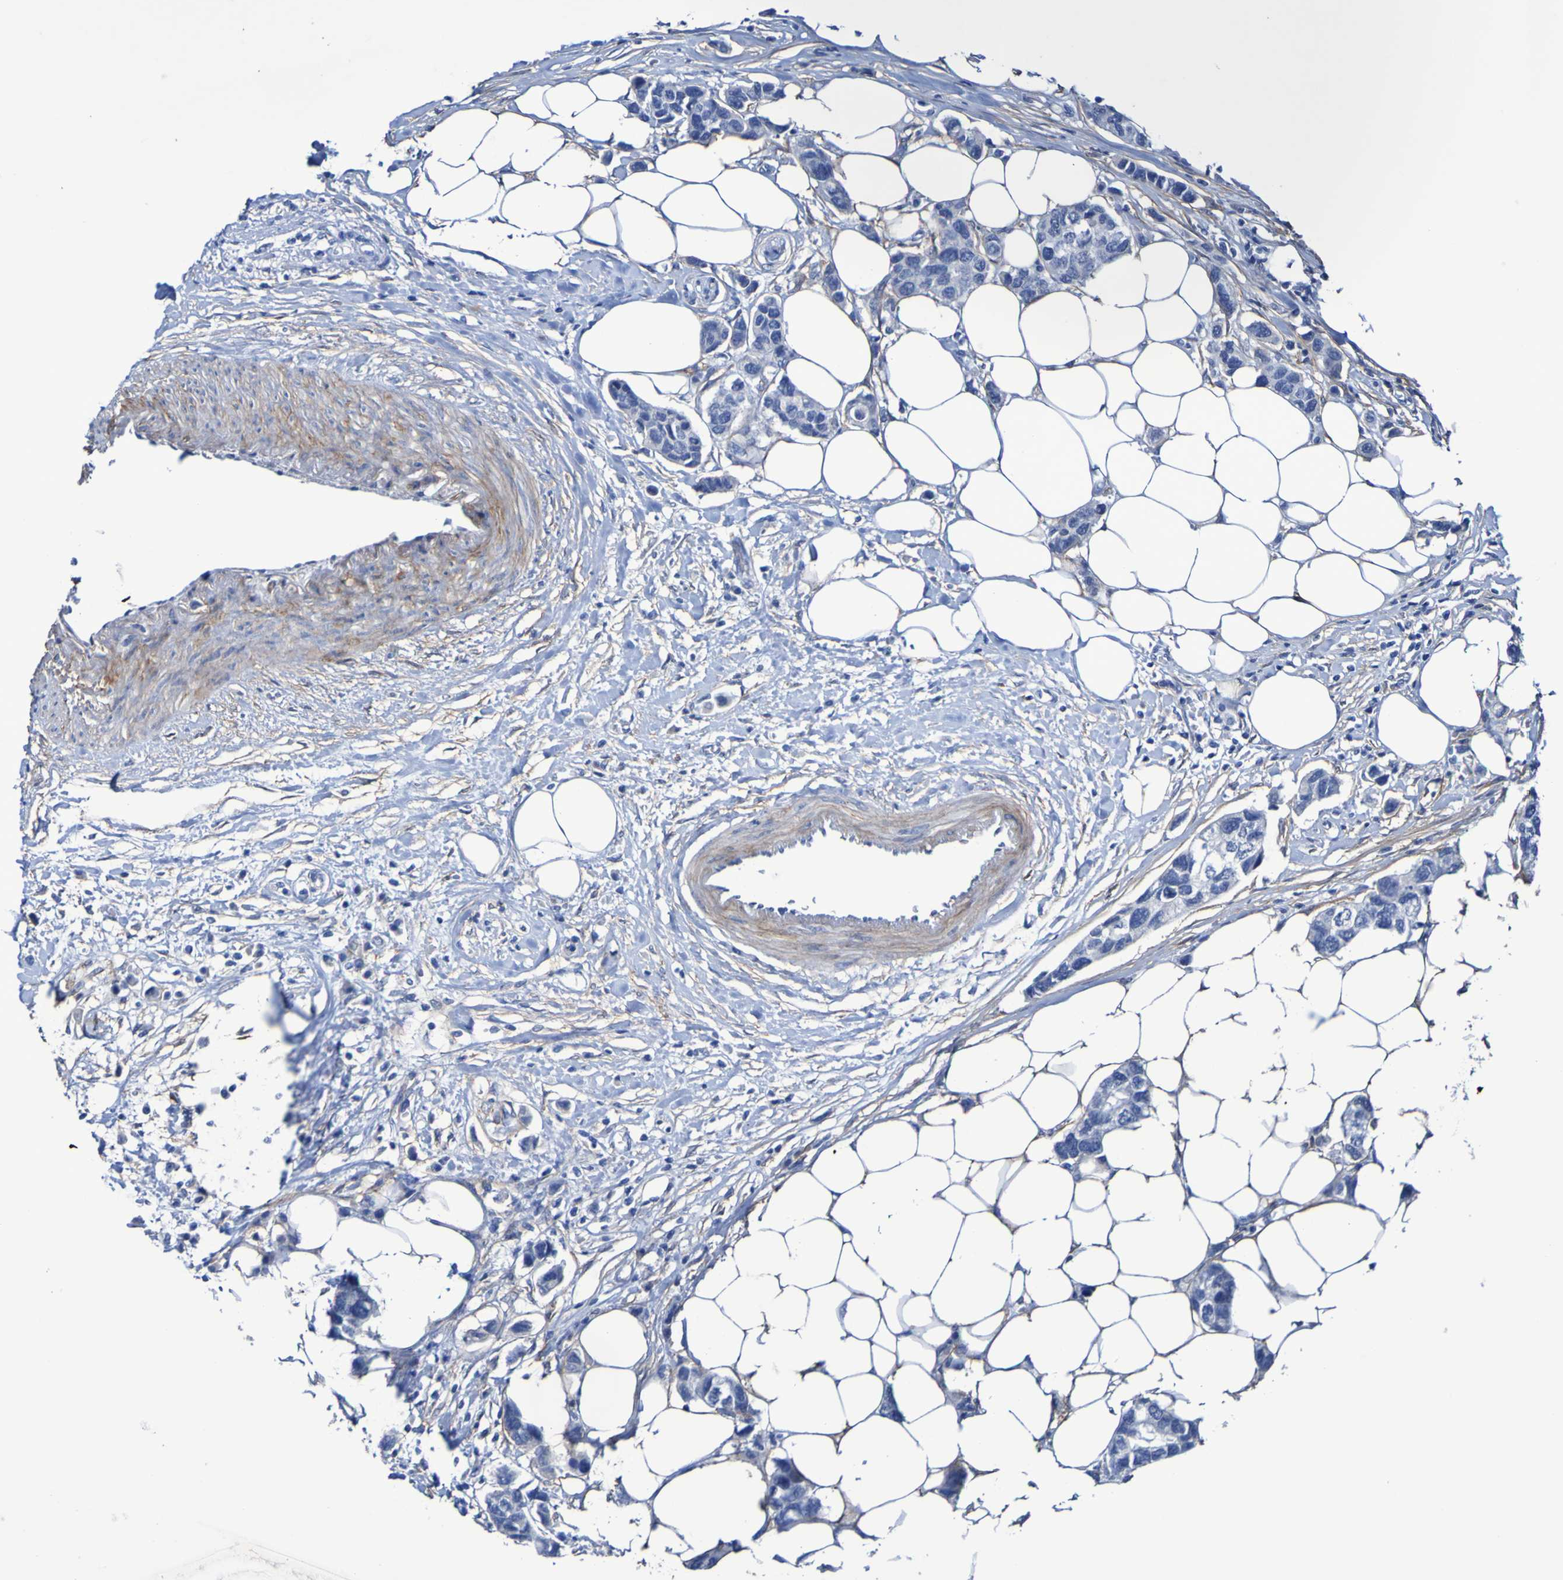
{"staining": {"intensity": "negative", "quantity": "none", "location": "none"}, "tissue": "breast cancer", "cell_type": "Tumor cells", "image_type": "cancer", "snomed": [{"axis": "morphology", "description": "Normal tissue, NOS"}, {"axis": "morphology", "description": "Duct carcinoma"}, {"axis": "topography", "description": "Breast"}], "caption": "DAB immunohistochemical staining of breast intraductal carcinoma reveals no significant expression in tumor cells. (DAB (3,3'-diaminobenzidine) IHC with hematoxylin counter stain).", "gene": "SGCB", "patient": {"sex": "female", "age": 50}}